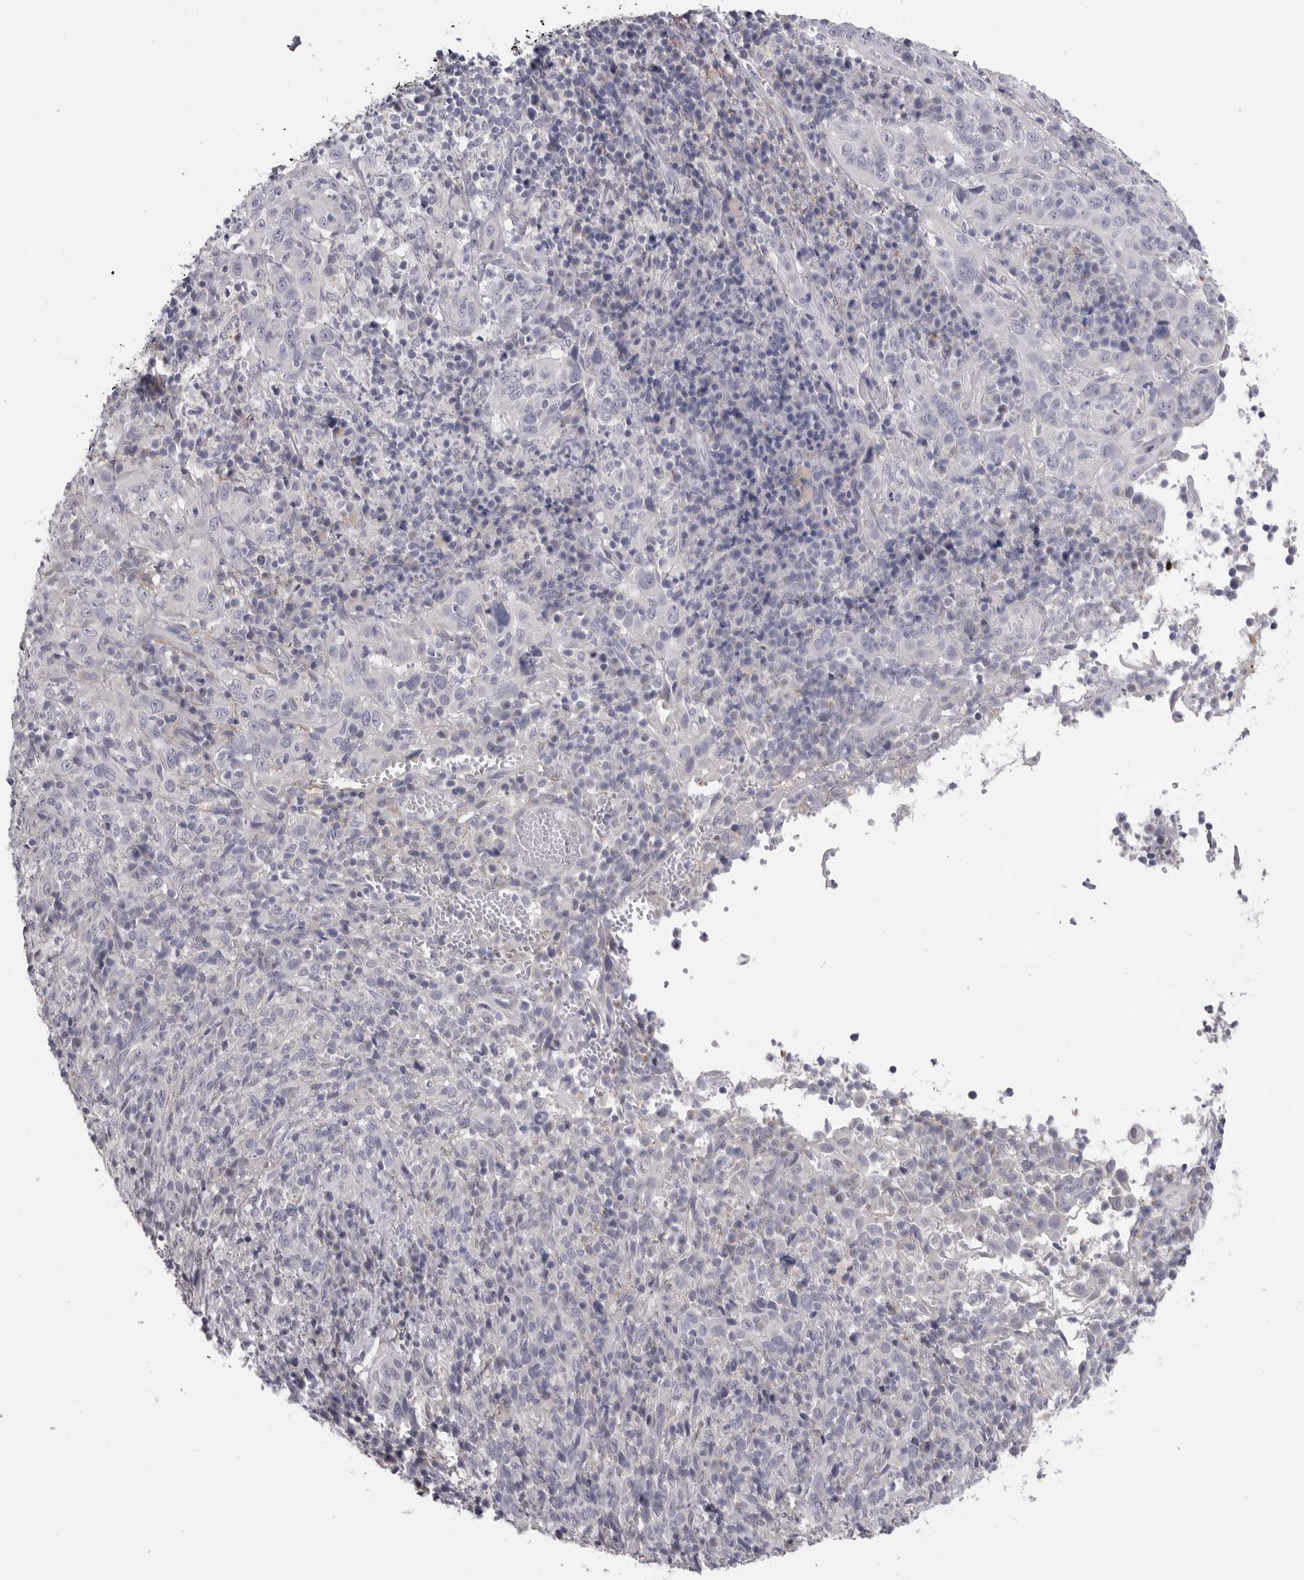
{"staining": {"intensity": "negative", "quantity": "none", "location": "none"}, "tissue": "cervical cancer", "cell_type": "Tumor cells", "image_type": "cancer", "snomed": [{"axis": "morphology", "description": "Squamous cell carcinoma, NOS"}, {"axis": "topography", "description": "Cervix"}], "caption": "There is no significant staining in tumor cells of cervical squamous cell carcinoma.", "gene": "AKAP12", "patient": {"sex": "female", "age": 46}}